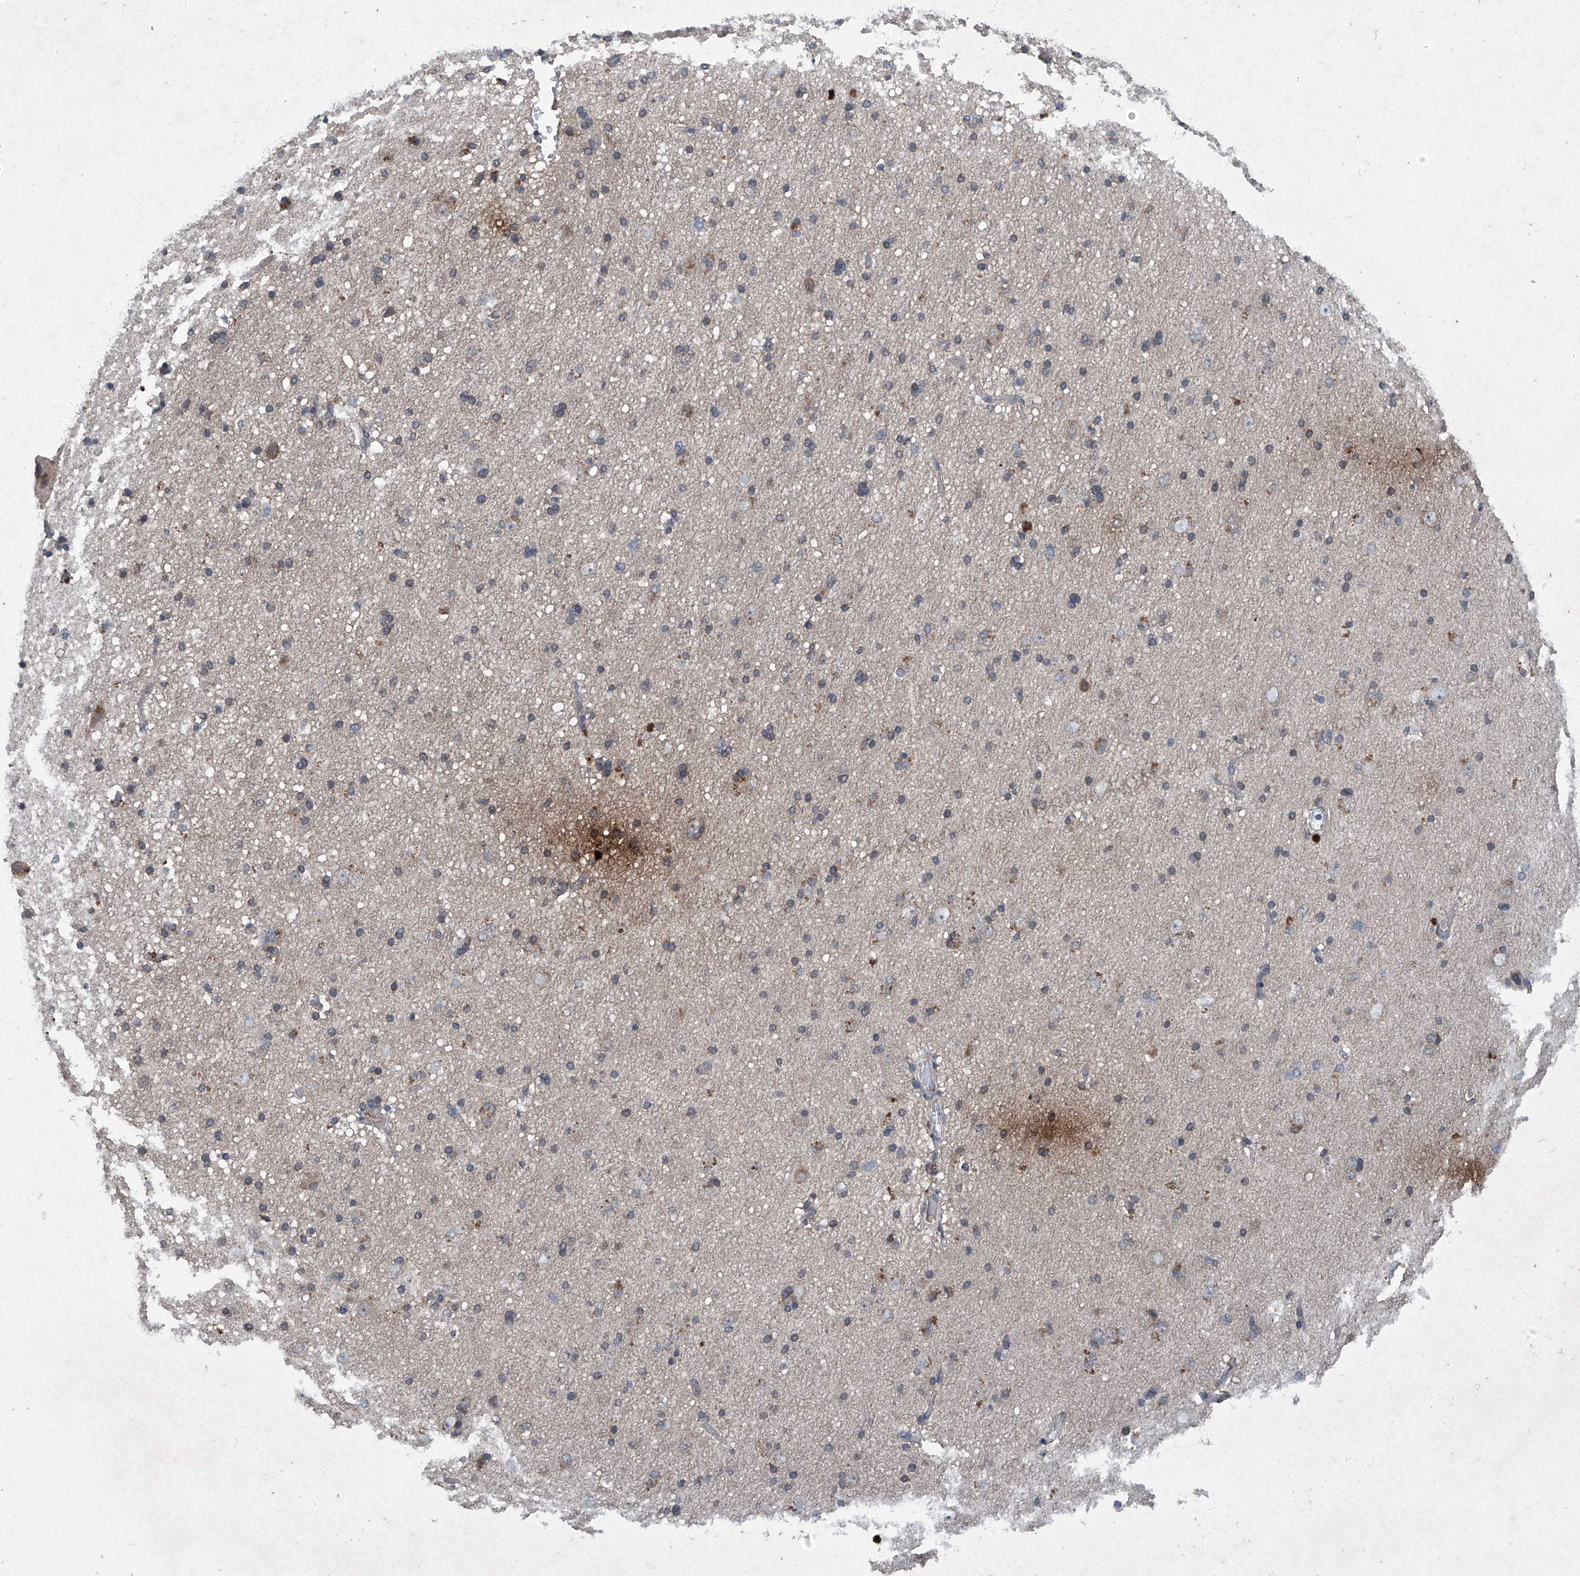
{"staining": {"intensity": "negative", "quantity": "none", "location": "none"}, "tissue": "cerebral cortex", "cell_type": "Endothelial cells", "image_type": "normal", "snomed": [{"axis": "morphology", "description": "Normal tissue, NOS"}, {"axis": "topography", "description": "Cerebral cortex"}], "caption": "Human cerebral cortex stained for a protein using IHC demonstrates no staining in endothelial cells.", "gene": "SUMF2", "patient": {"sex": "male", "age": 34}}